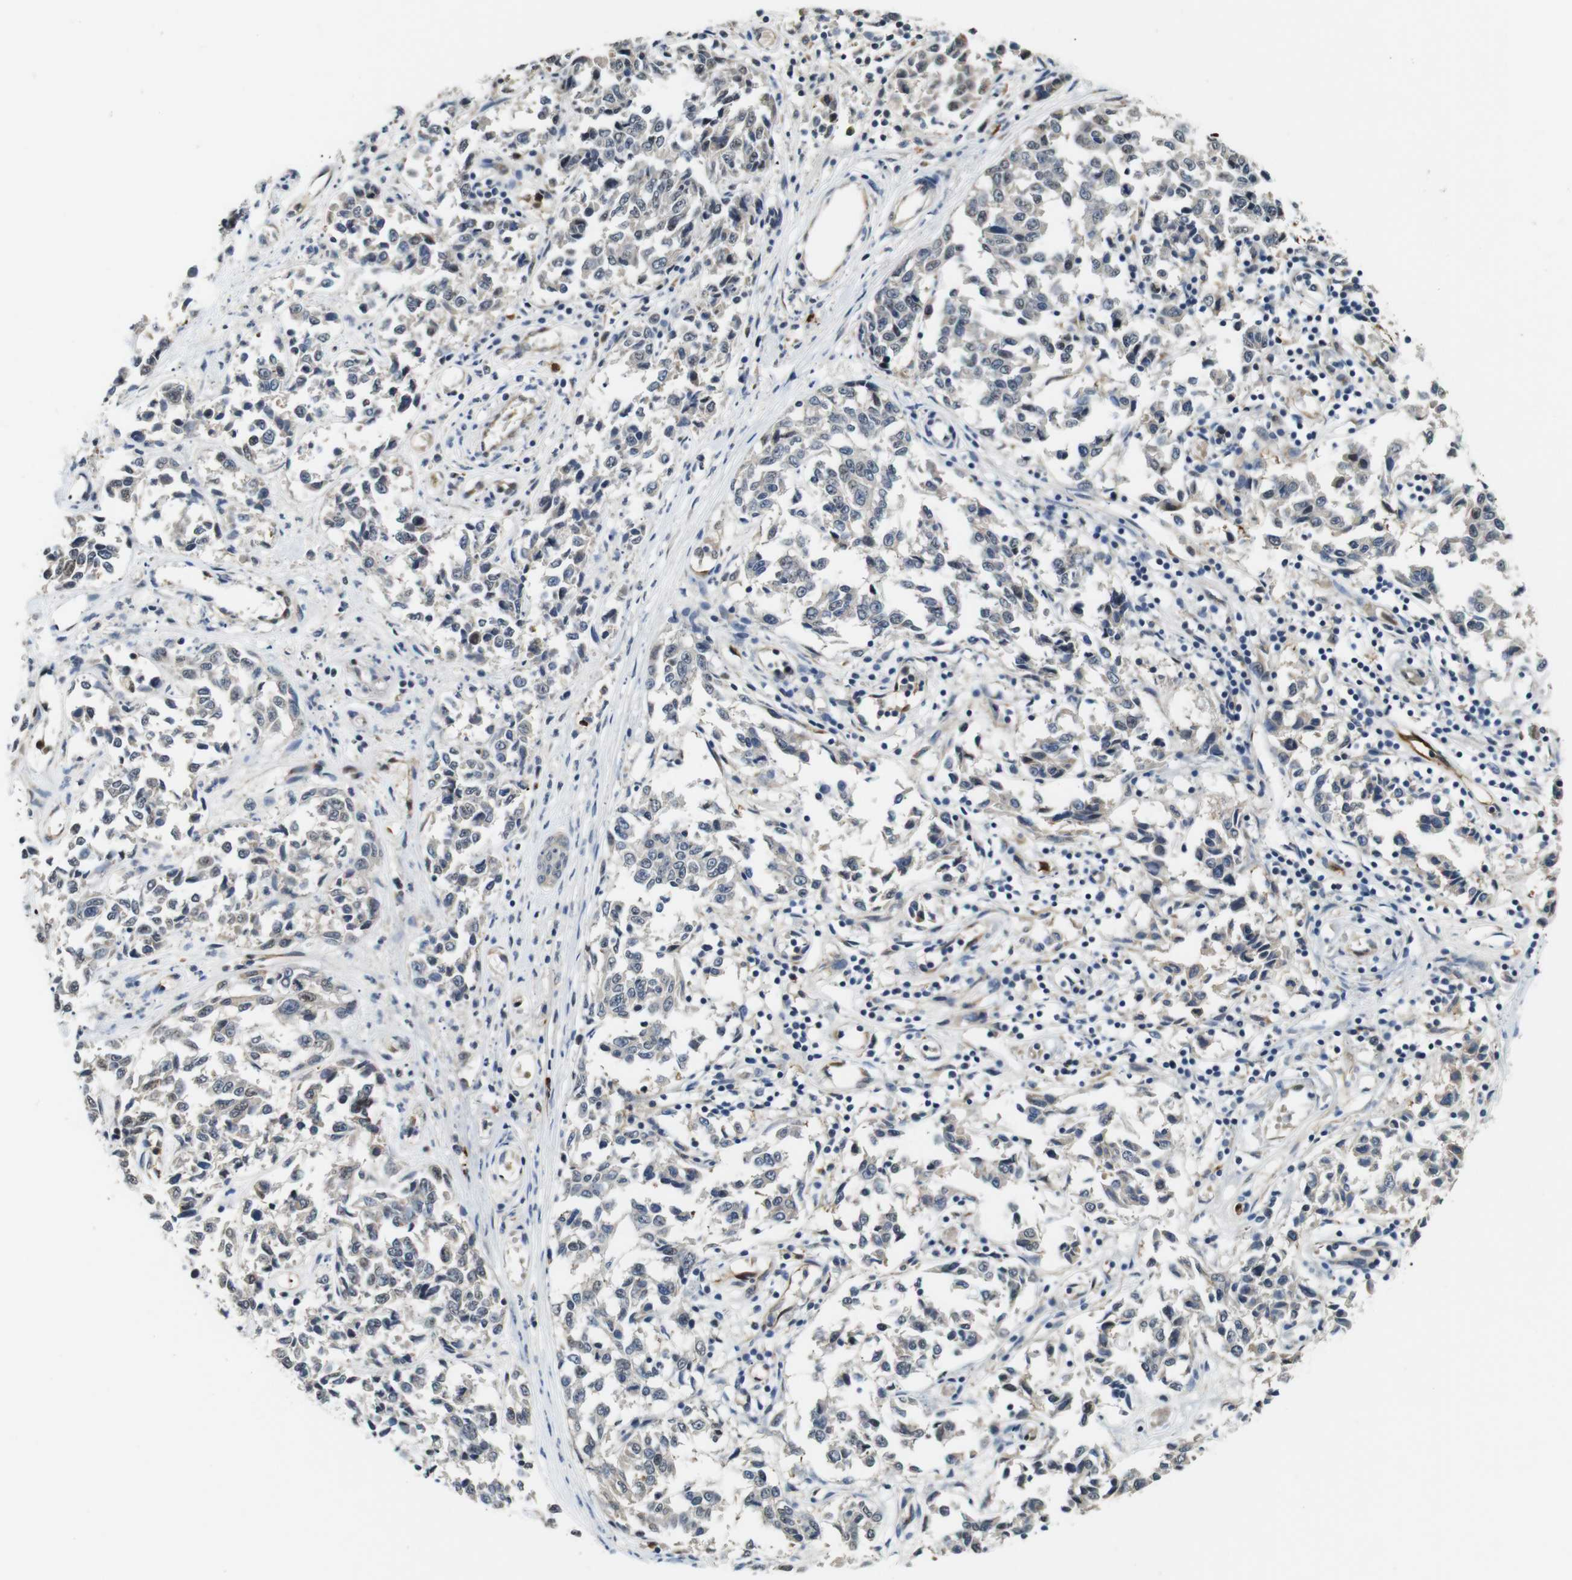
{"staining": {"intensity": "weak", "quantity": "<25%", "location": "cytoplasmic/membranous,nuclear"}, "tissue": "melanoma", "cell_type": "Tumor cells", "image_type": "cancer", "snomed": [{"axis": "morphology", "description": "Malignant melanoma, NOS"}, {"axis": "topography", "description": "Skin"}], "caption": "Tumor cells show no significant protein positivity in melanoma.", "gene": "LXN", "patient": {"sex": "female", "age": 64}}